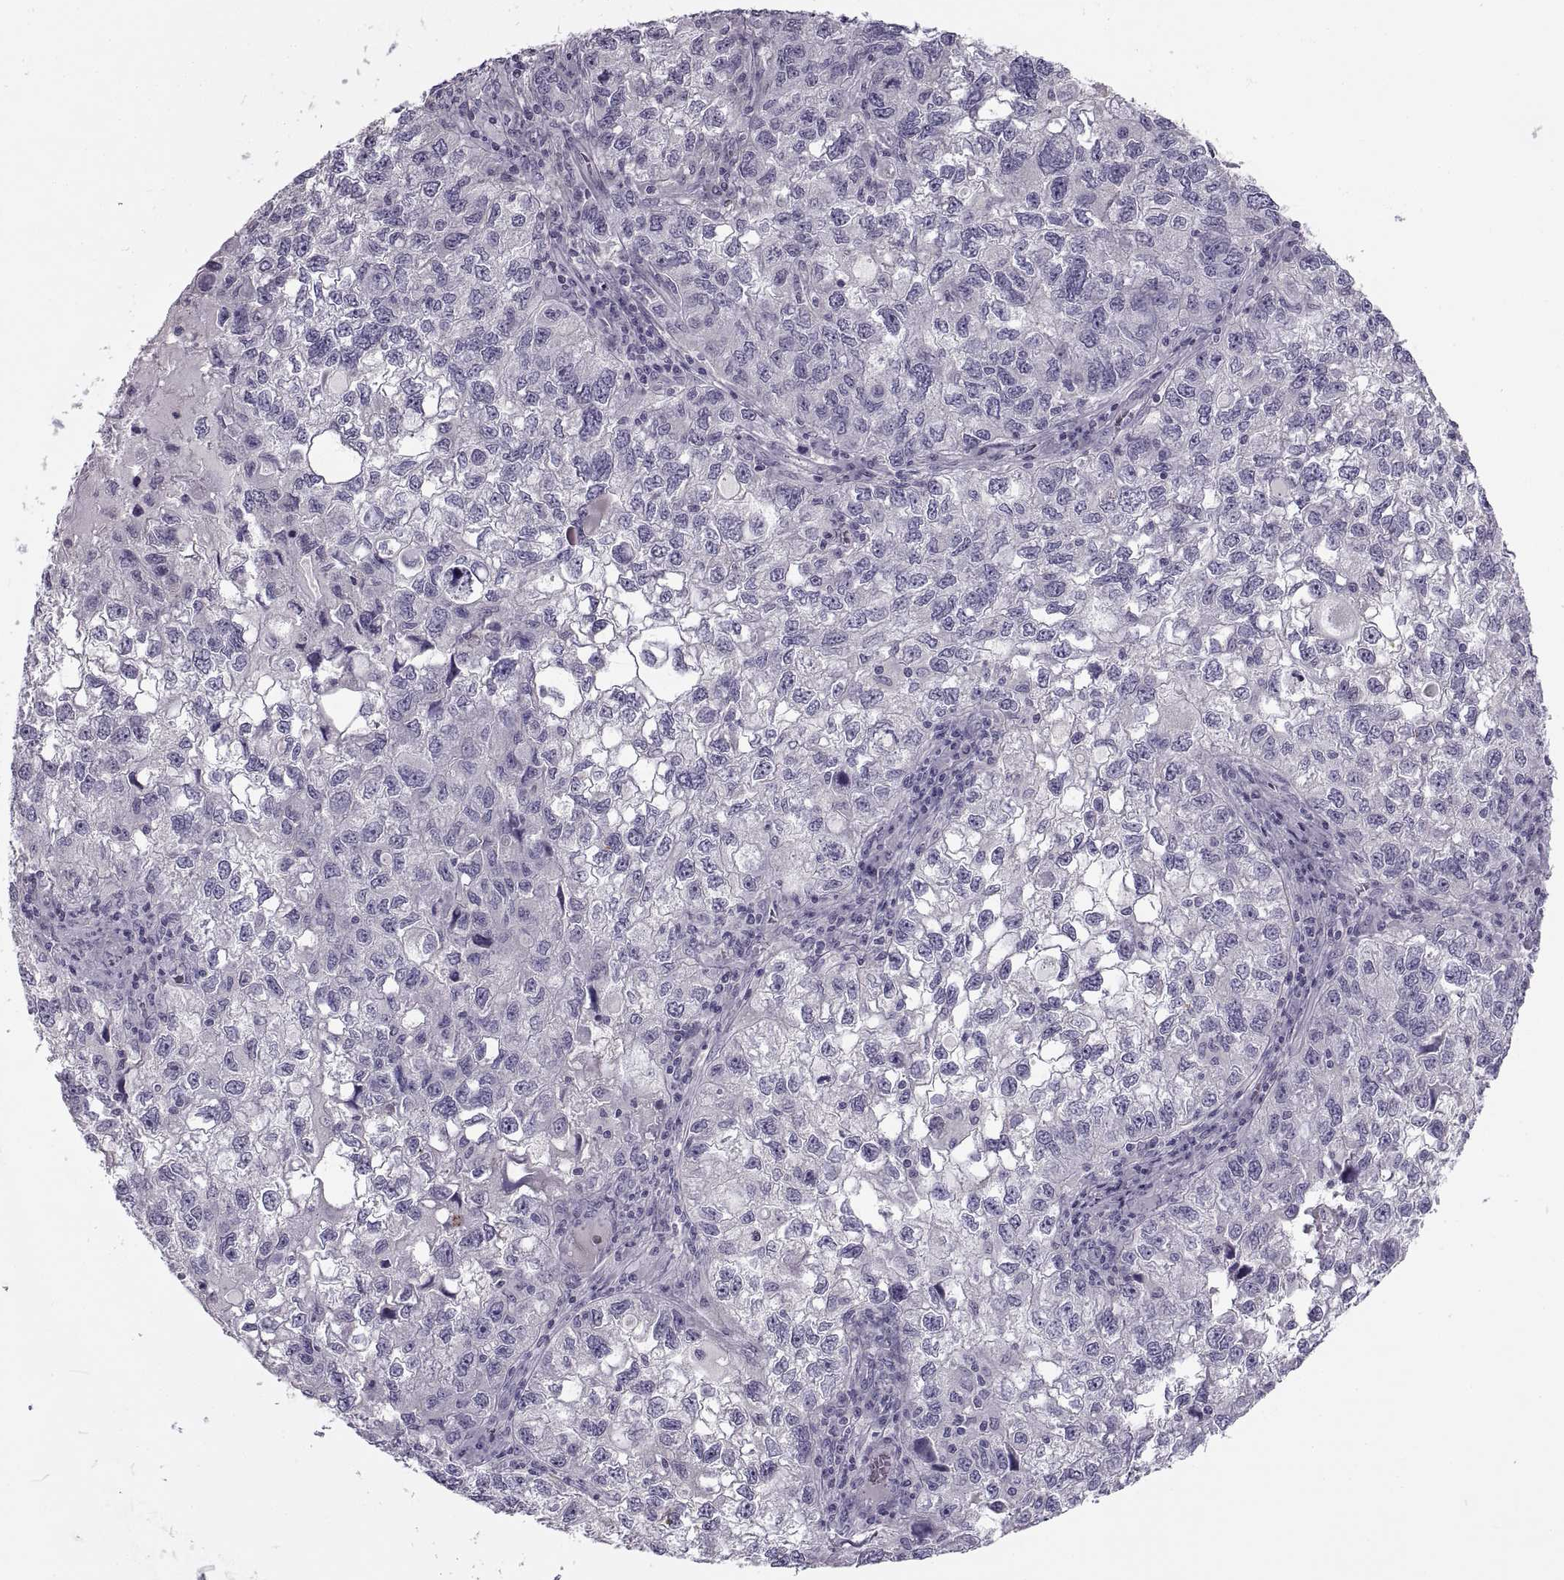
{"staining": {"intensity": "negative", "quantity": "none", "location": "none"}, "tissue": "cervical cancer", "cell_type": "Tumor cells", "image_type": "cancer", "snomed": [{"axis": "morphology", "description": "Squamous cell carcinoma, NOS"}, {"axis": "topography", "description": "Cervix"}], "caption": "A photomicrograph of human cervical cancer (squamous cell carcinoma) is negative for staining in tumor cells. The staining was performed using DAB (3,3'-diaminobenzidine) to visualize the protein expression in brown, while the nuclei were stained in blue with hematoxylin (Magnification: 20x).", "gene": "BSPH1", "patient": {"sex": "female", "age": 55}}